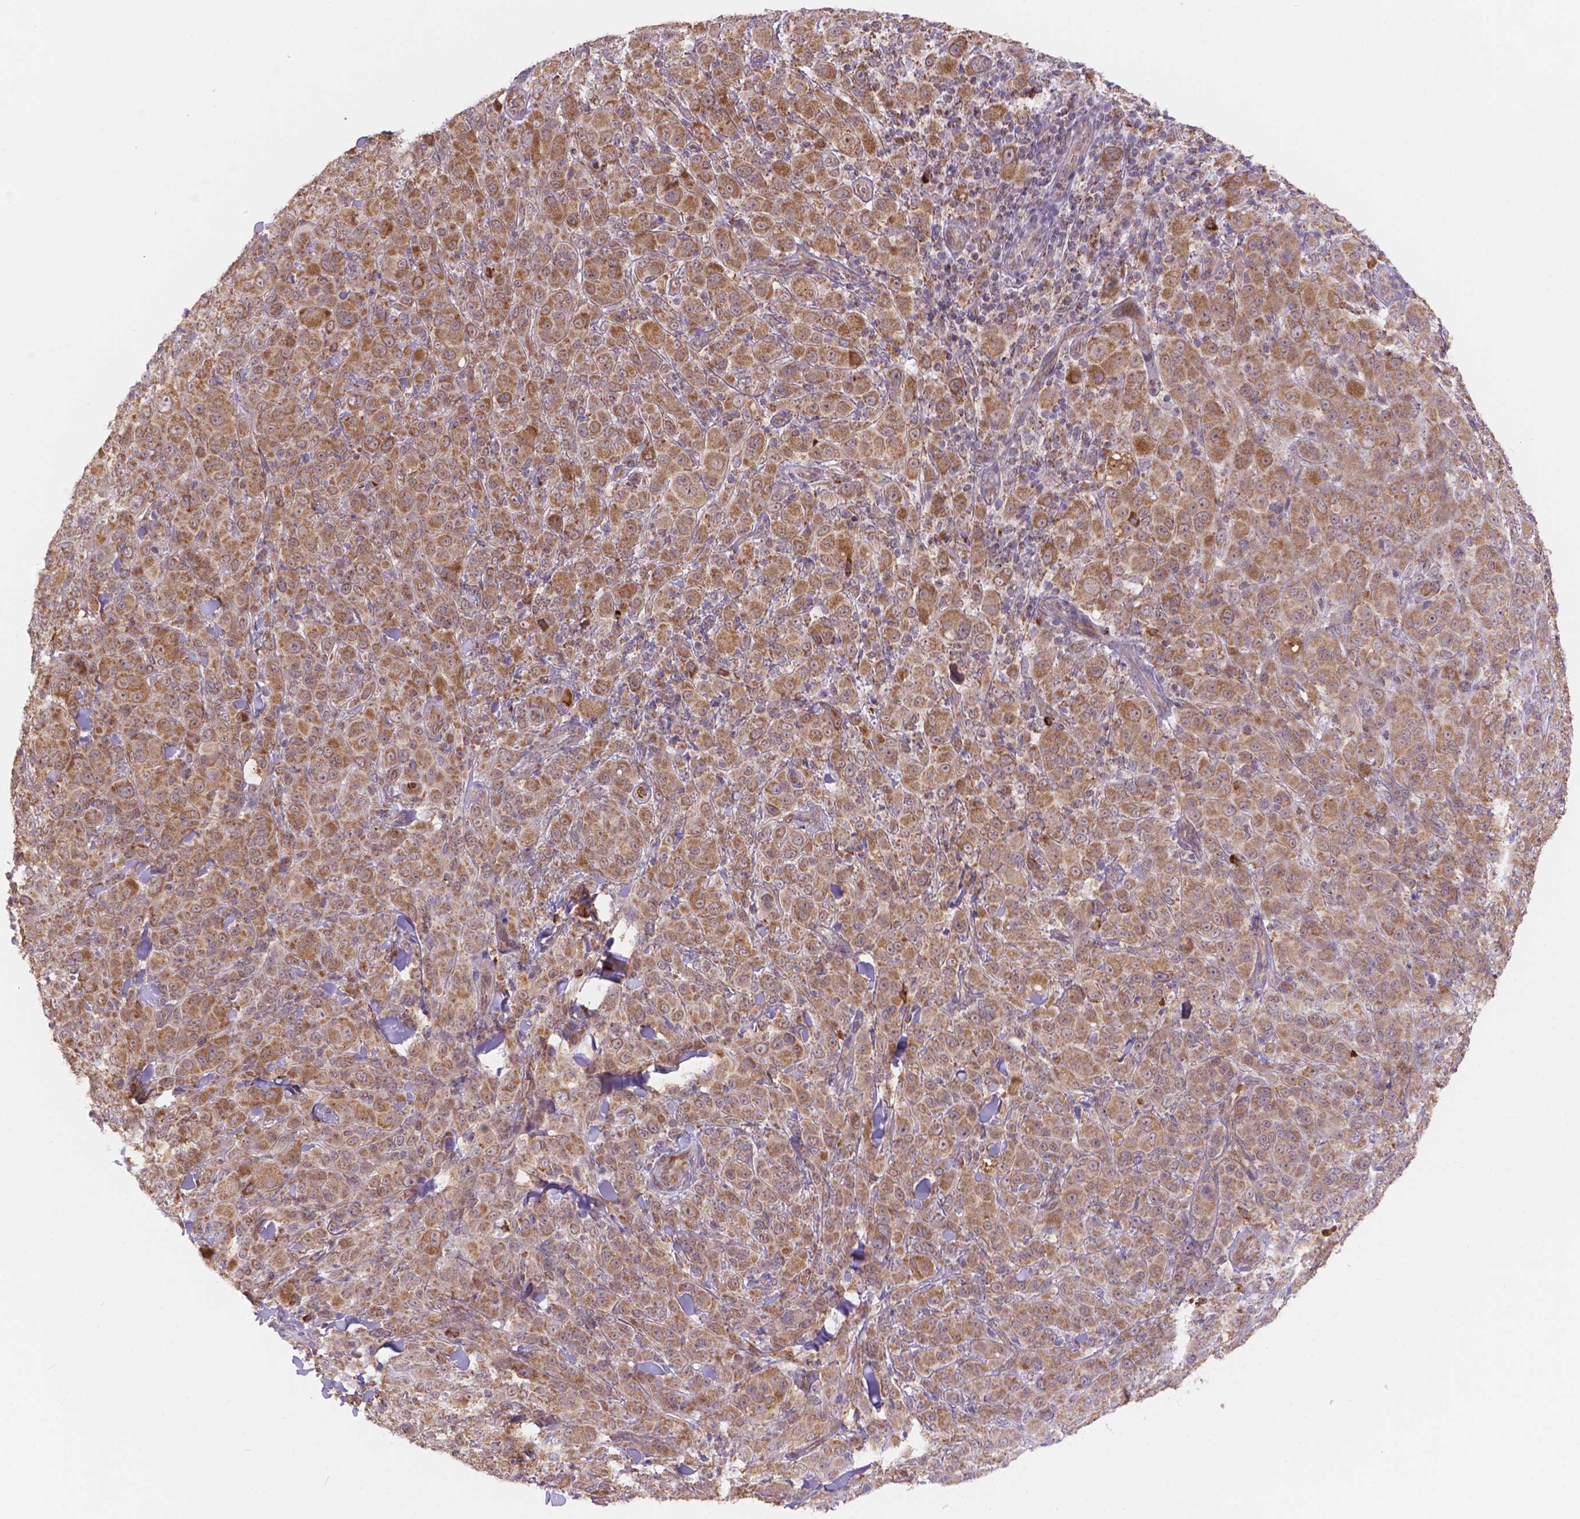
{"staining": {"intensity": "moderate", "quantity": ">75%", "location": "cytoplasmic/membranous"}, "tissue": "melanoma", "cell_type": "Tumor cells", "image_type": "cancer", "snomed": [{"axis": "morphology", "description": "Malignant melanoma, NOS"}, {"axis": "topography", "description": "Skin"}], "caption": "Tumor cells show medium levels of moderate cytoplasmic/membranous positivity in about >75% of cells in human malignant melanoma. The protein is stained brown, and the nuclei are stained in blue (DAB IHC with brightfield microscopy, high magnification).", "gene": "CYYR1", "patient": {"sex": "female", "age": 87}}